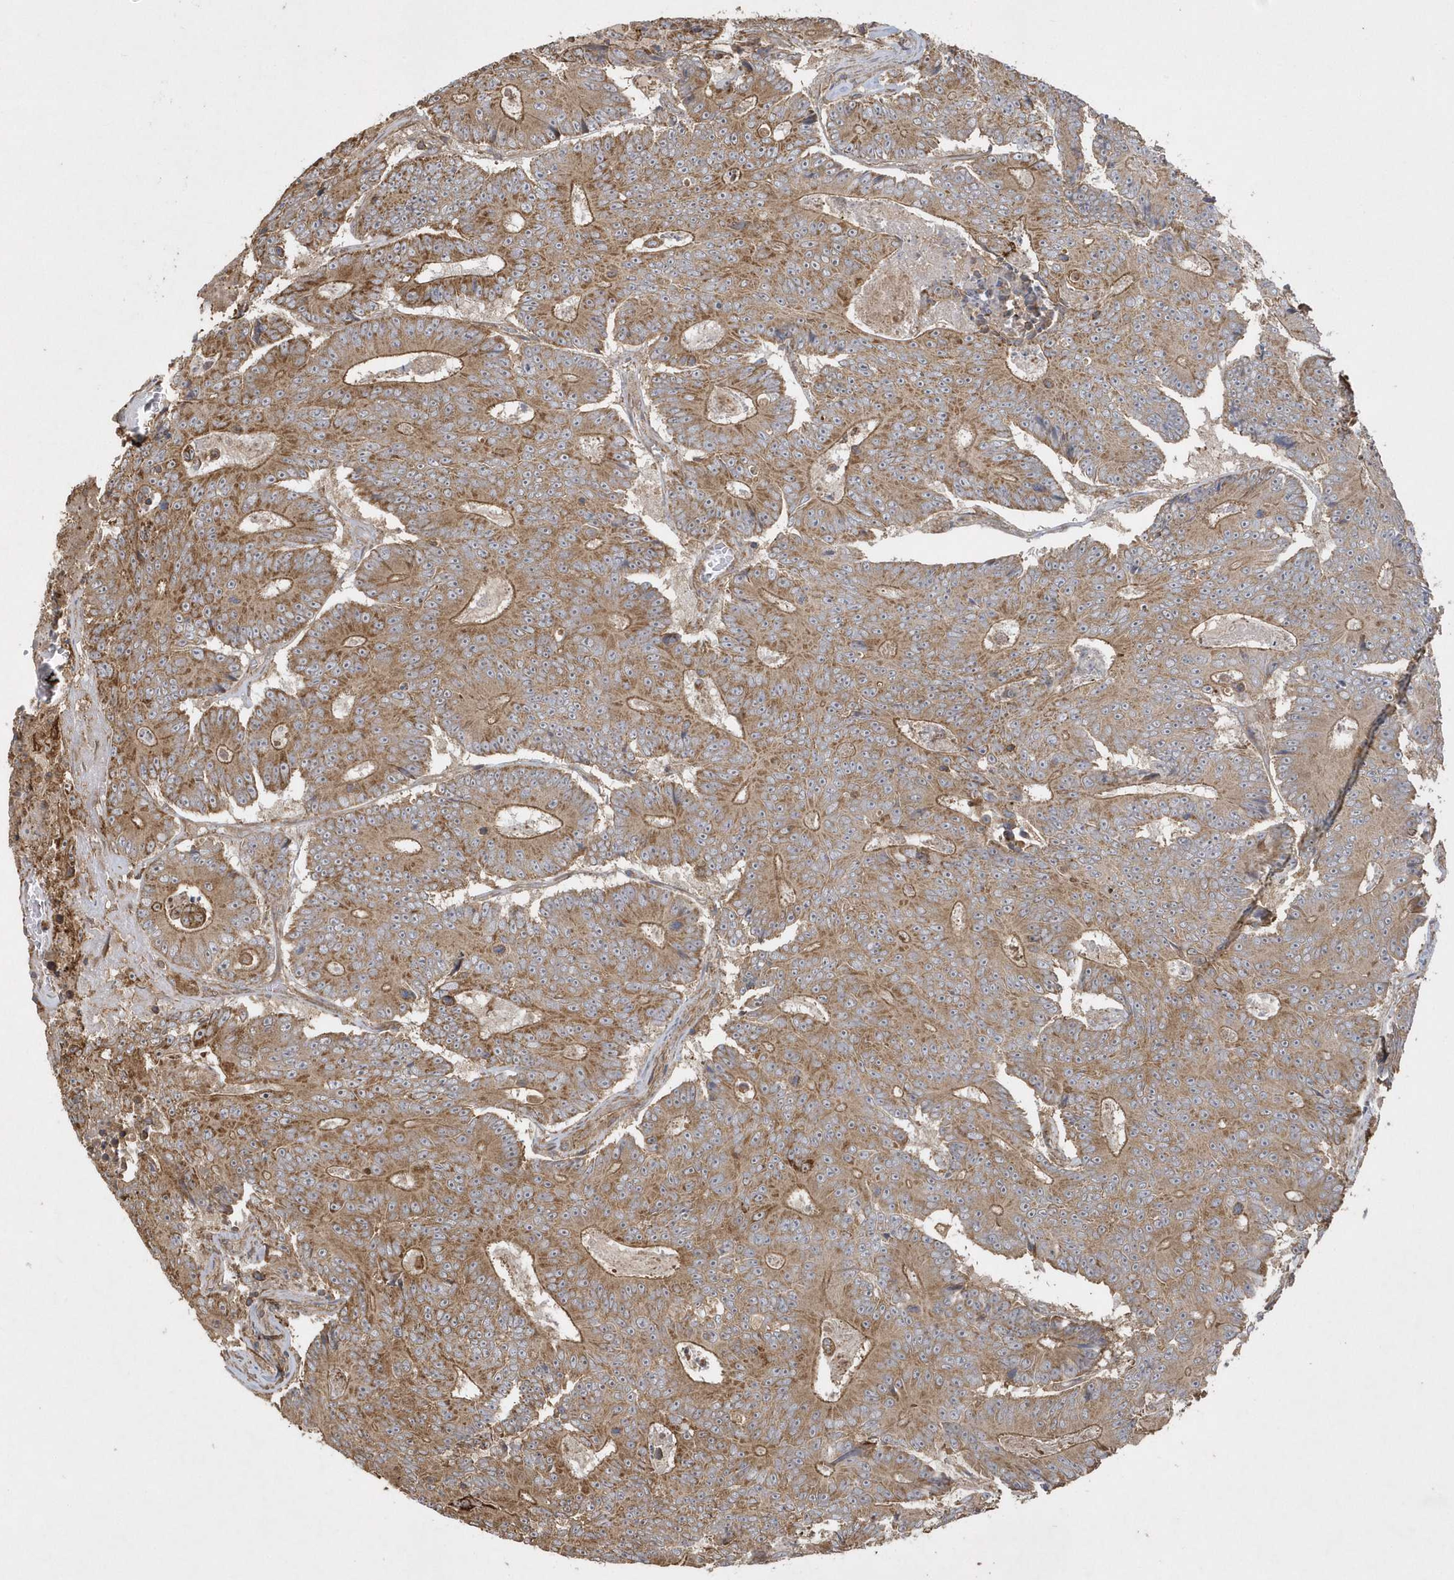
{"staining": {"intensity": "moderate", "quantity": ">75%", "location": "cytoplasmic/membranous"}, "tissue": "colorectal cancer", "cell_type": "Tumor cells", "image_type": "cancer", "snomed": [{"axis": "morphology", "description": "Adenocarcinoma, NOS"}, {"axis": "topography", "description": "Colon"}], "caption": "IHC micrograph of neoplastic tissue: colorectal adenocarcinoma stained using IHC displays medium levels of moderate protein expression localized specifically in the cytoplasmic/membranous of tumor cells, appearing as a cytoplasmic/membranous brown color.", "gene": "SENP8", "patient": {"sex": "male", "age": 83}}